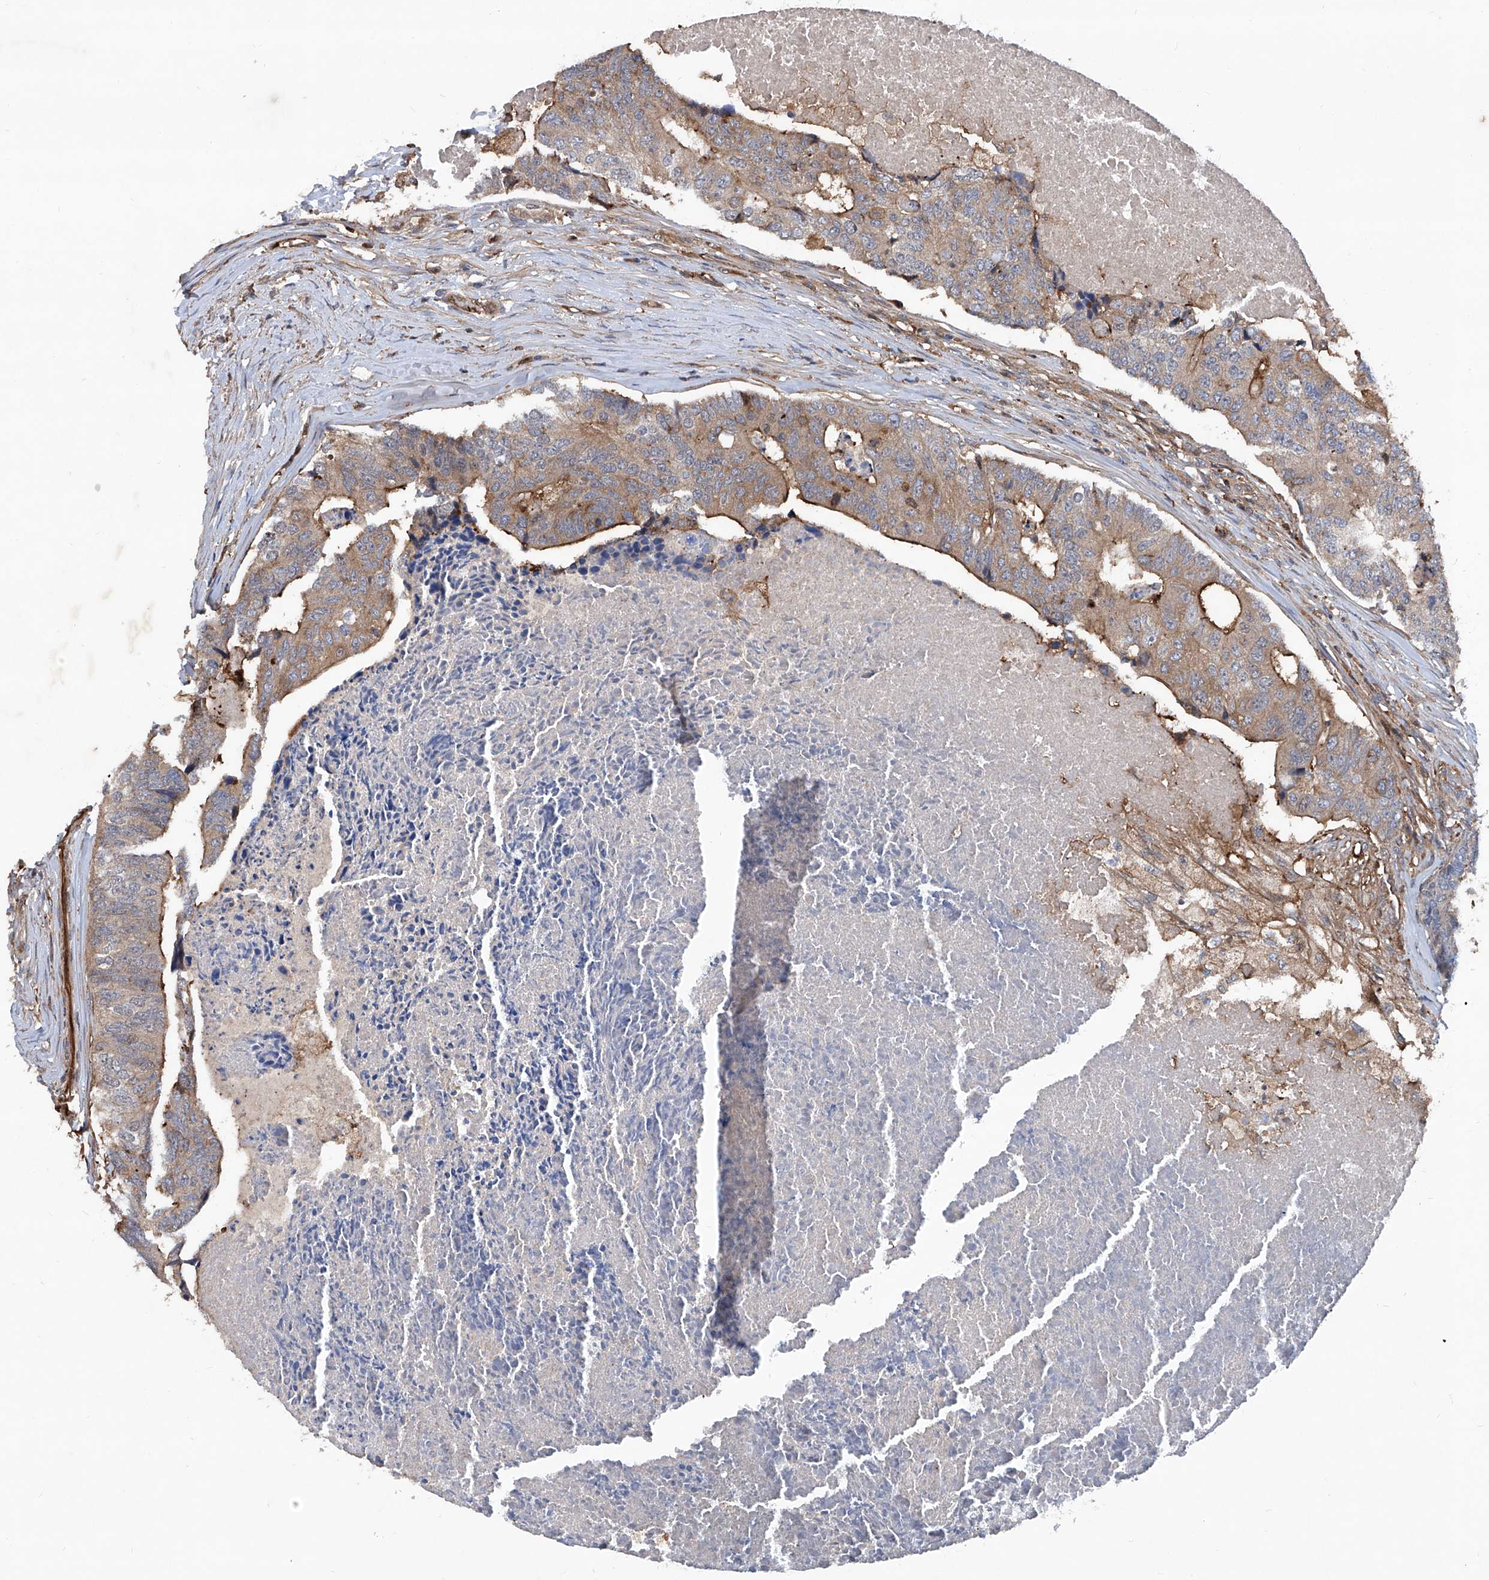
{"staining": {"intensity": "moderate", "quantity": ">75%", "location": "cytoplasmic/membranous"}, "tissue": "colorectal cancer", "cell_type": "Tumor cells", "image_type": "cancer", "snomed": [{"axis": "morphology", "description": "Adenocarcinoma, NOS"}, {"axis": "topography", "description": "Colon"}], "caption": "The immunohistochemical stain labels moderate cytoplasmic/membranous positivity in tumor cells of colorectal cancer (adenocarcinoma) tissue. (DAB (3,3'-diaminobenzidine) = brown stain, brightfield microscopy at high magnification).", "gene": "NT5C3A", "patient": {"sex": "female", "age": 67}}